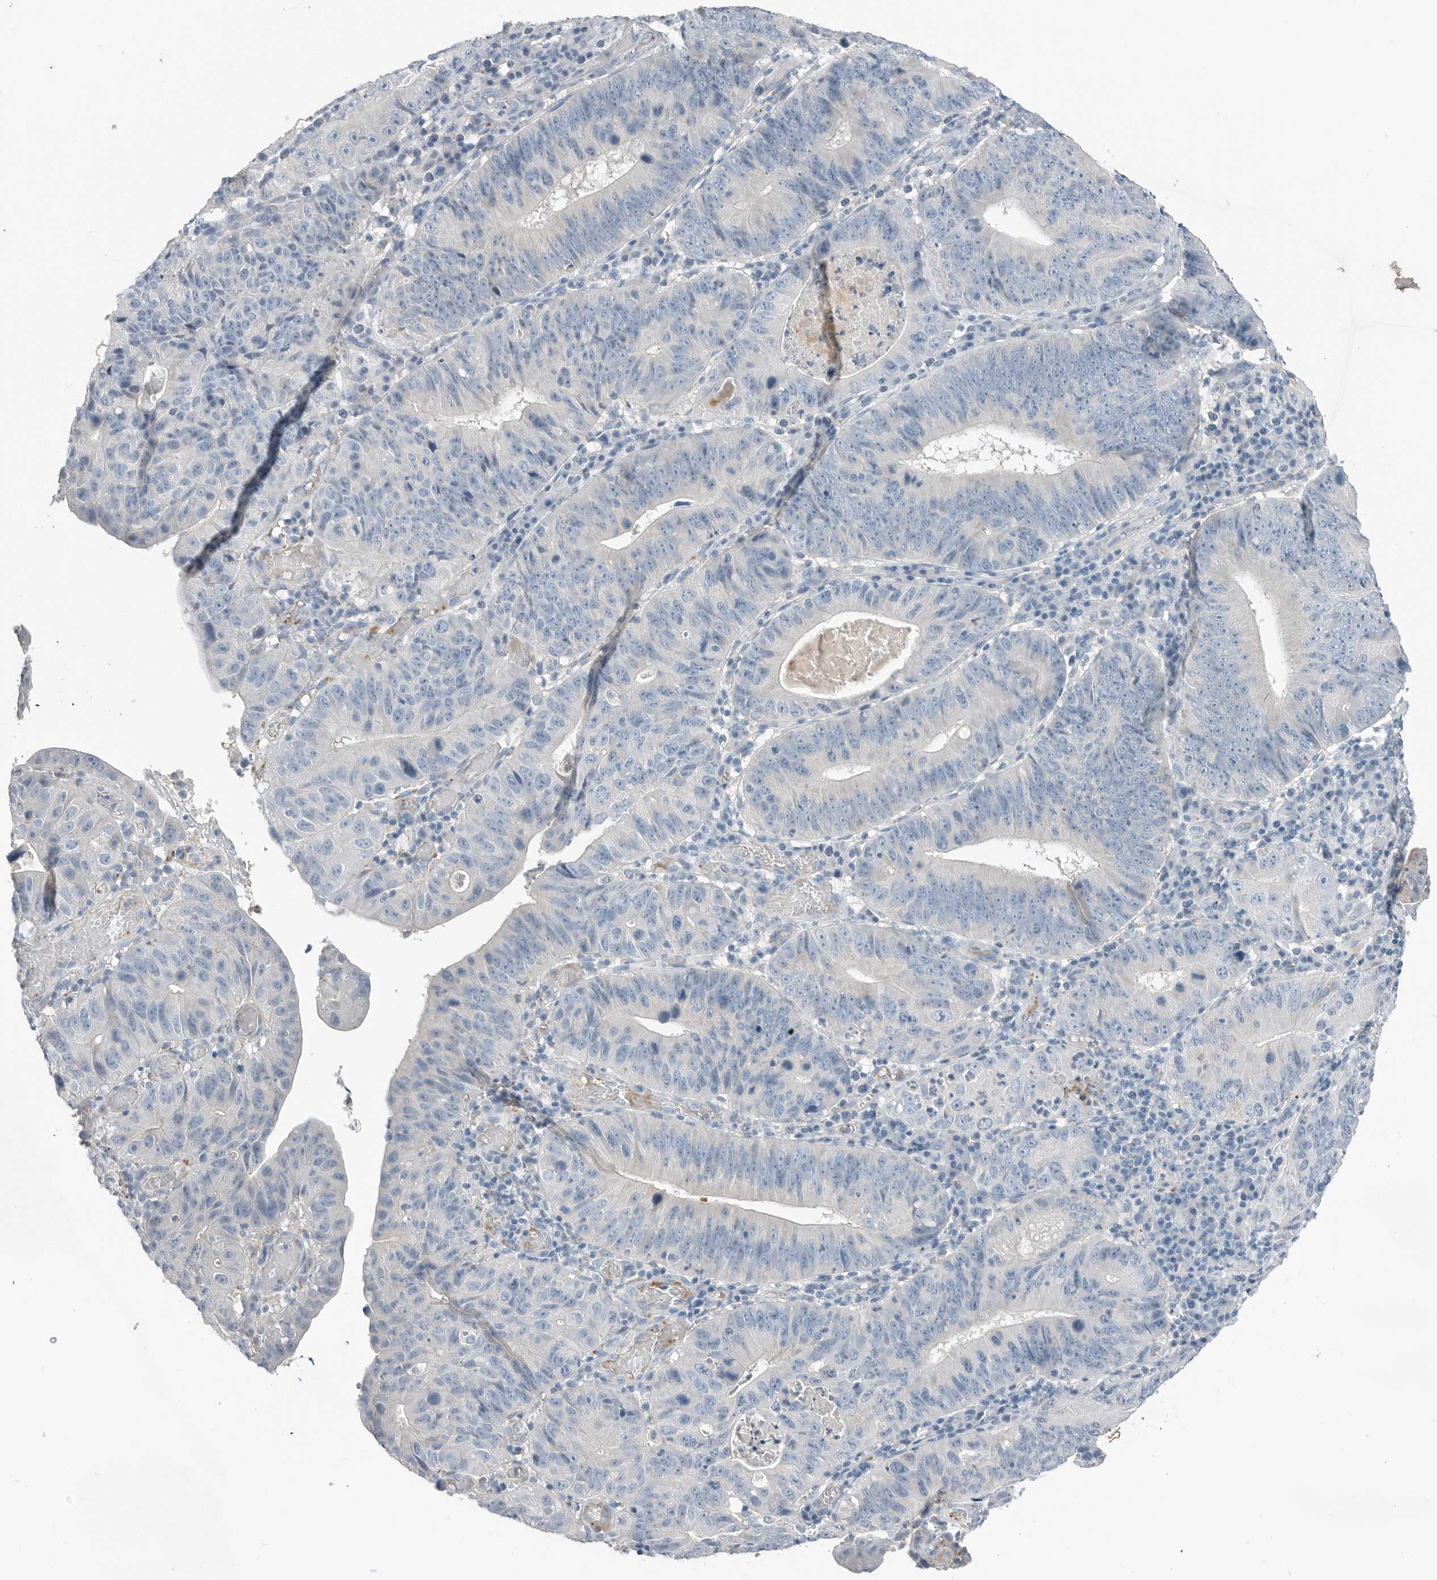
{"staining": {"intensity": "negative", "quantity": "none", "location": "none"}, "tissue": "stomach cancer", "cell_type": "Tumor cells", "image_type": "cancer", "snomed": [{"axis": "morphology", "description": "Adenocarcinoma, NOS"}, {"axis": "topography", "description": "Stomach"}], "caption": "This histopathology image is of stomach cancer stained with immunohistochemistry (IHC) to label a protein in brown with the nuclei are counter-stained blue. There is no staining in tumor cells.", "gene": "SERPINB7", "patient": {"sex": "male", "age": 59}}